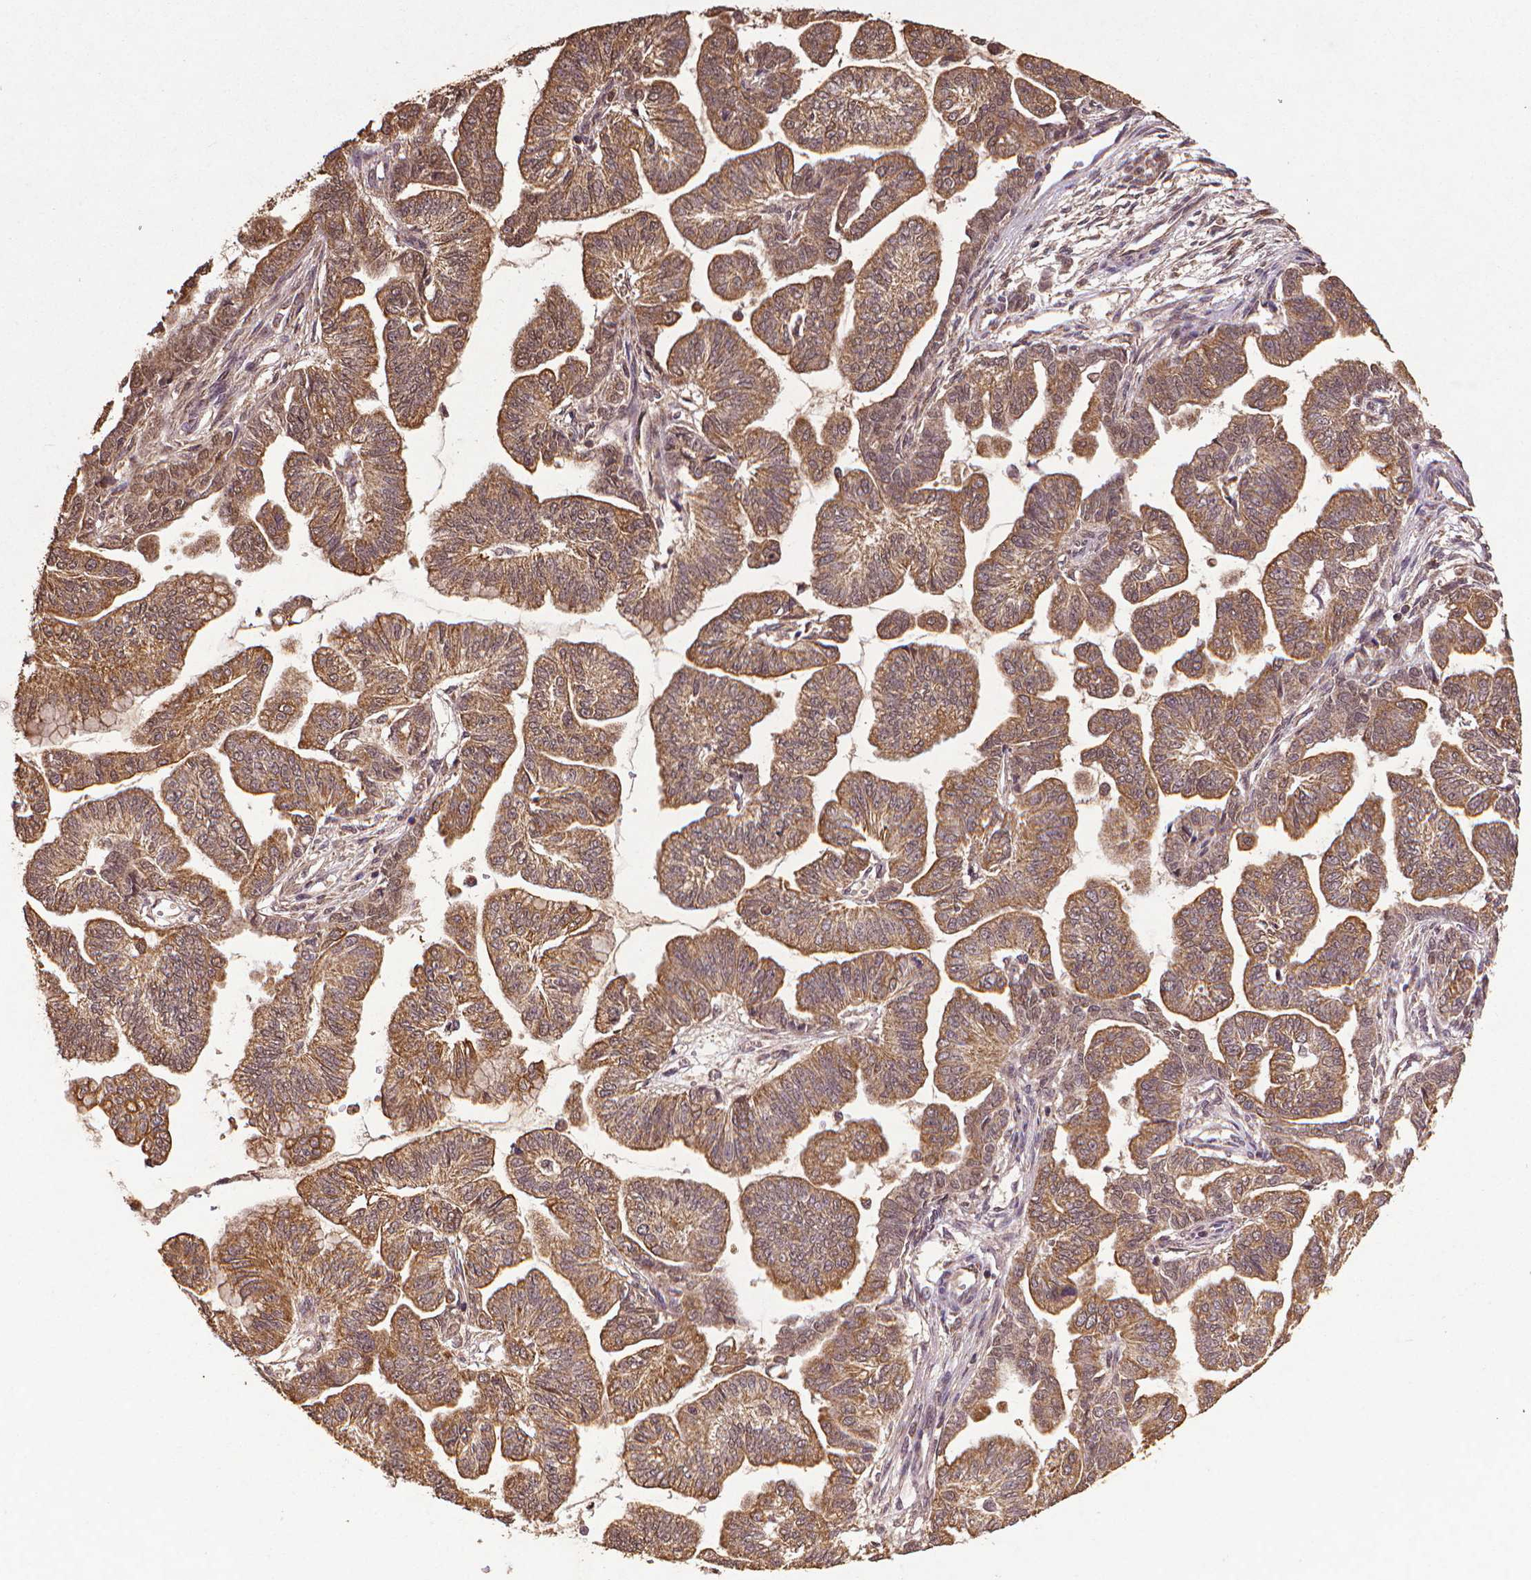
{"staining": {"intensity": "moderate", "quantity": ">75%", "location": "cytoplasmic/membranous"}, "tissue": "stomach cancer", "cell_type": "Tumor cells", "image_type": "cancer", "snomed": [{"axis": "morphology", "description": "Adenocarcinoma, NOS"}, {"axis": "topography", "description": "Stomach"}], "caption": "Moderate cytoplasmic/membranous expression is appreciated in about >75% of tumor cells in stomach cancer (adenocarcinoma).", "gene": "DCAF1", "patient": {"sex": "male", "age": 83}}